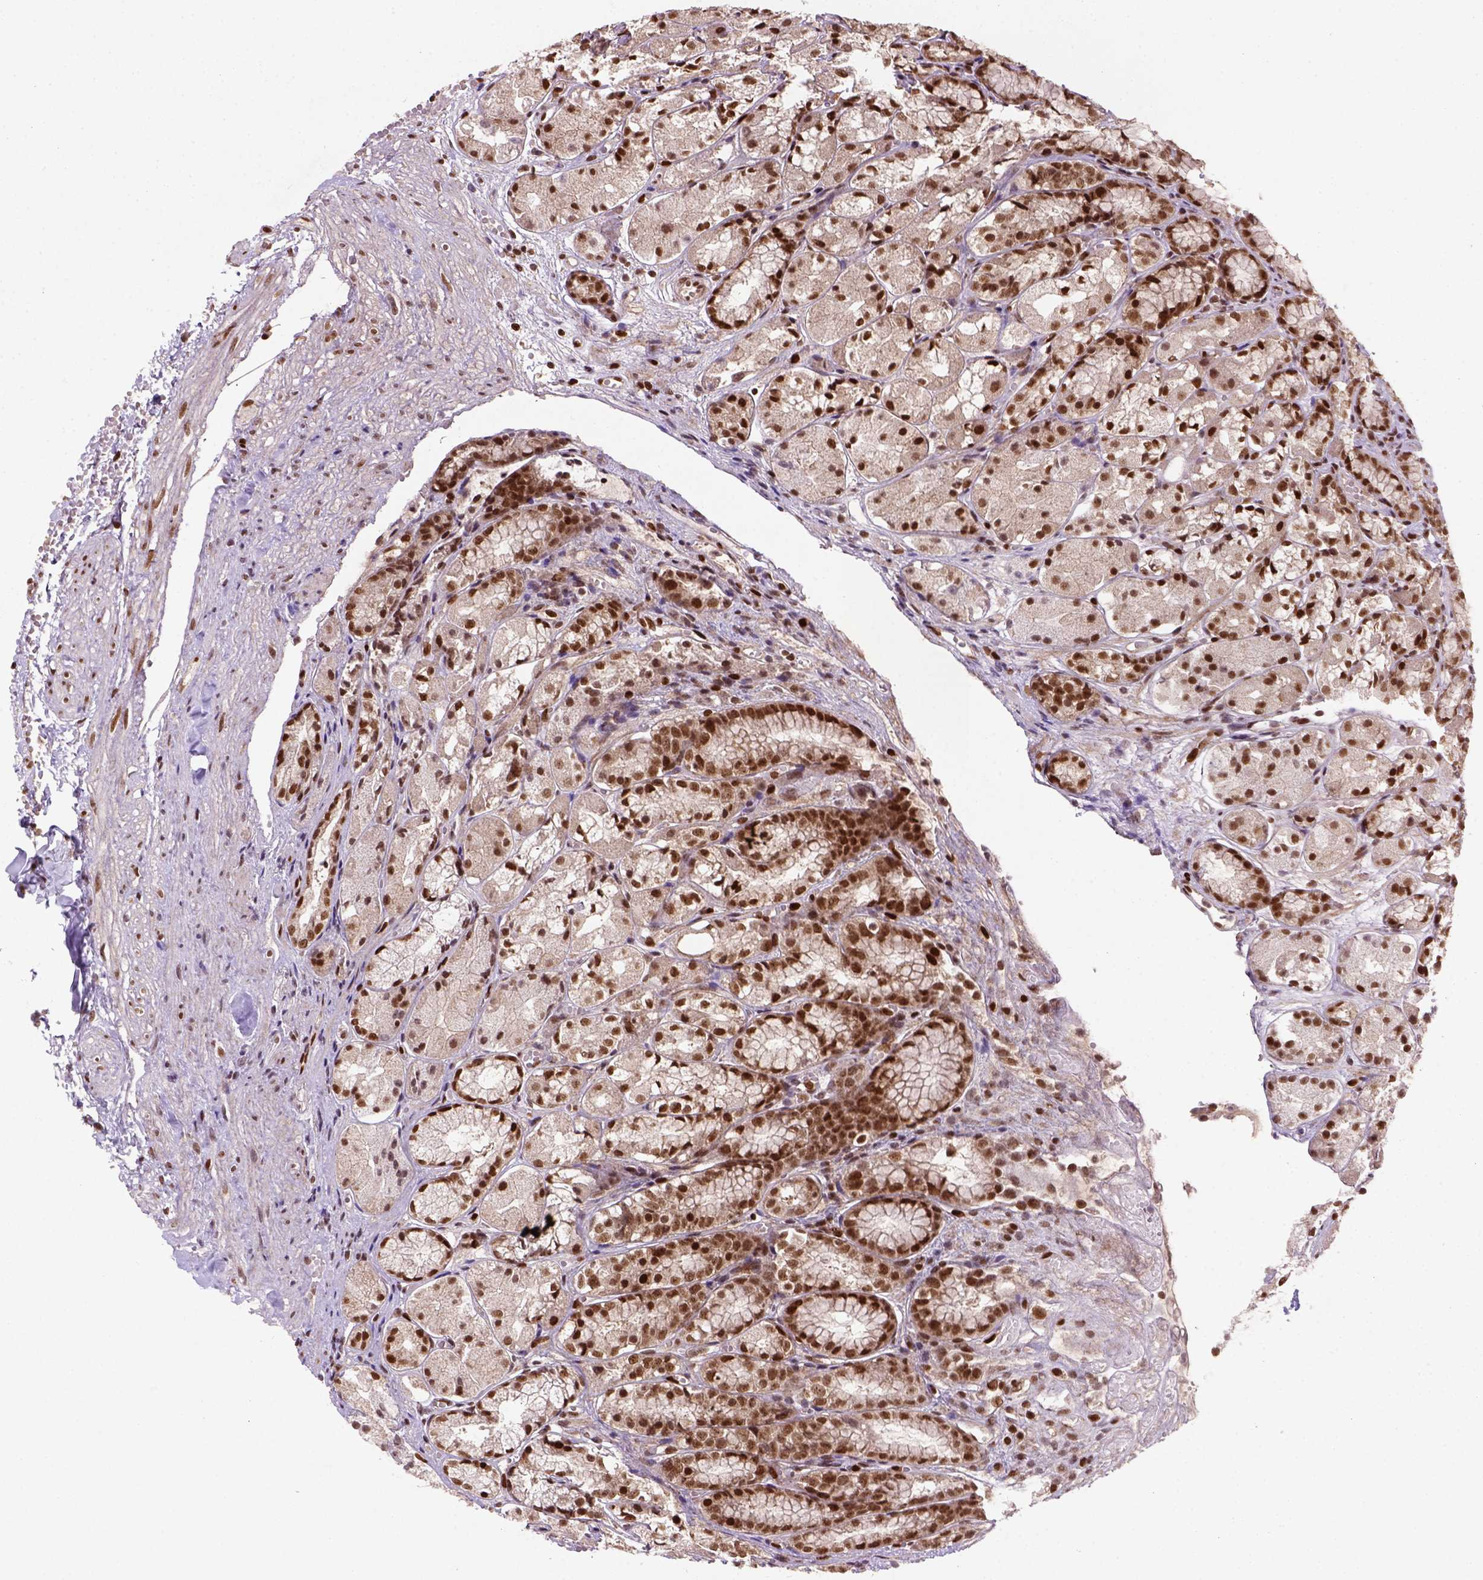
{"staining": {"intensity": "strong", "quantity": ">75%", "location": "nuclear"}, "tissue": "stomach", "cell_type": "Glandular cells", "image_type": "normal", "snomed": [{"axis": "morphology", "description": "Normal tissue, NOS"}, {"axis": "topography", "description": "Stomach"}], "caption": "Immunohistochemical staining of normal stomach shows high levels of strong nuclear staining in approximately >75% of glandular cells.", "gene": "MGMT", "patient": {"sex": "male", "age": 70}}